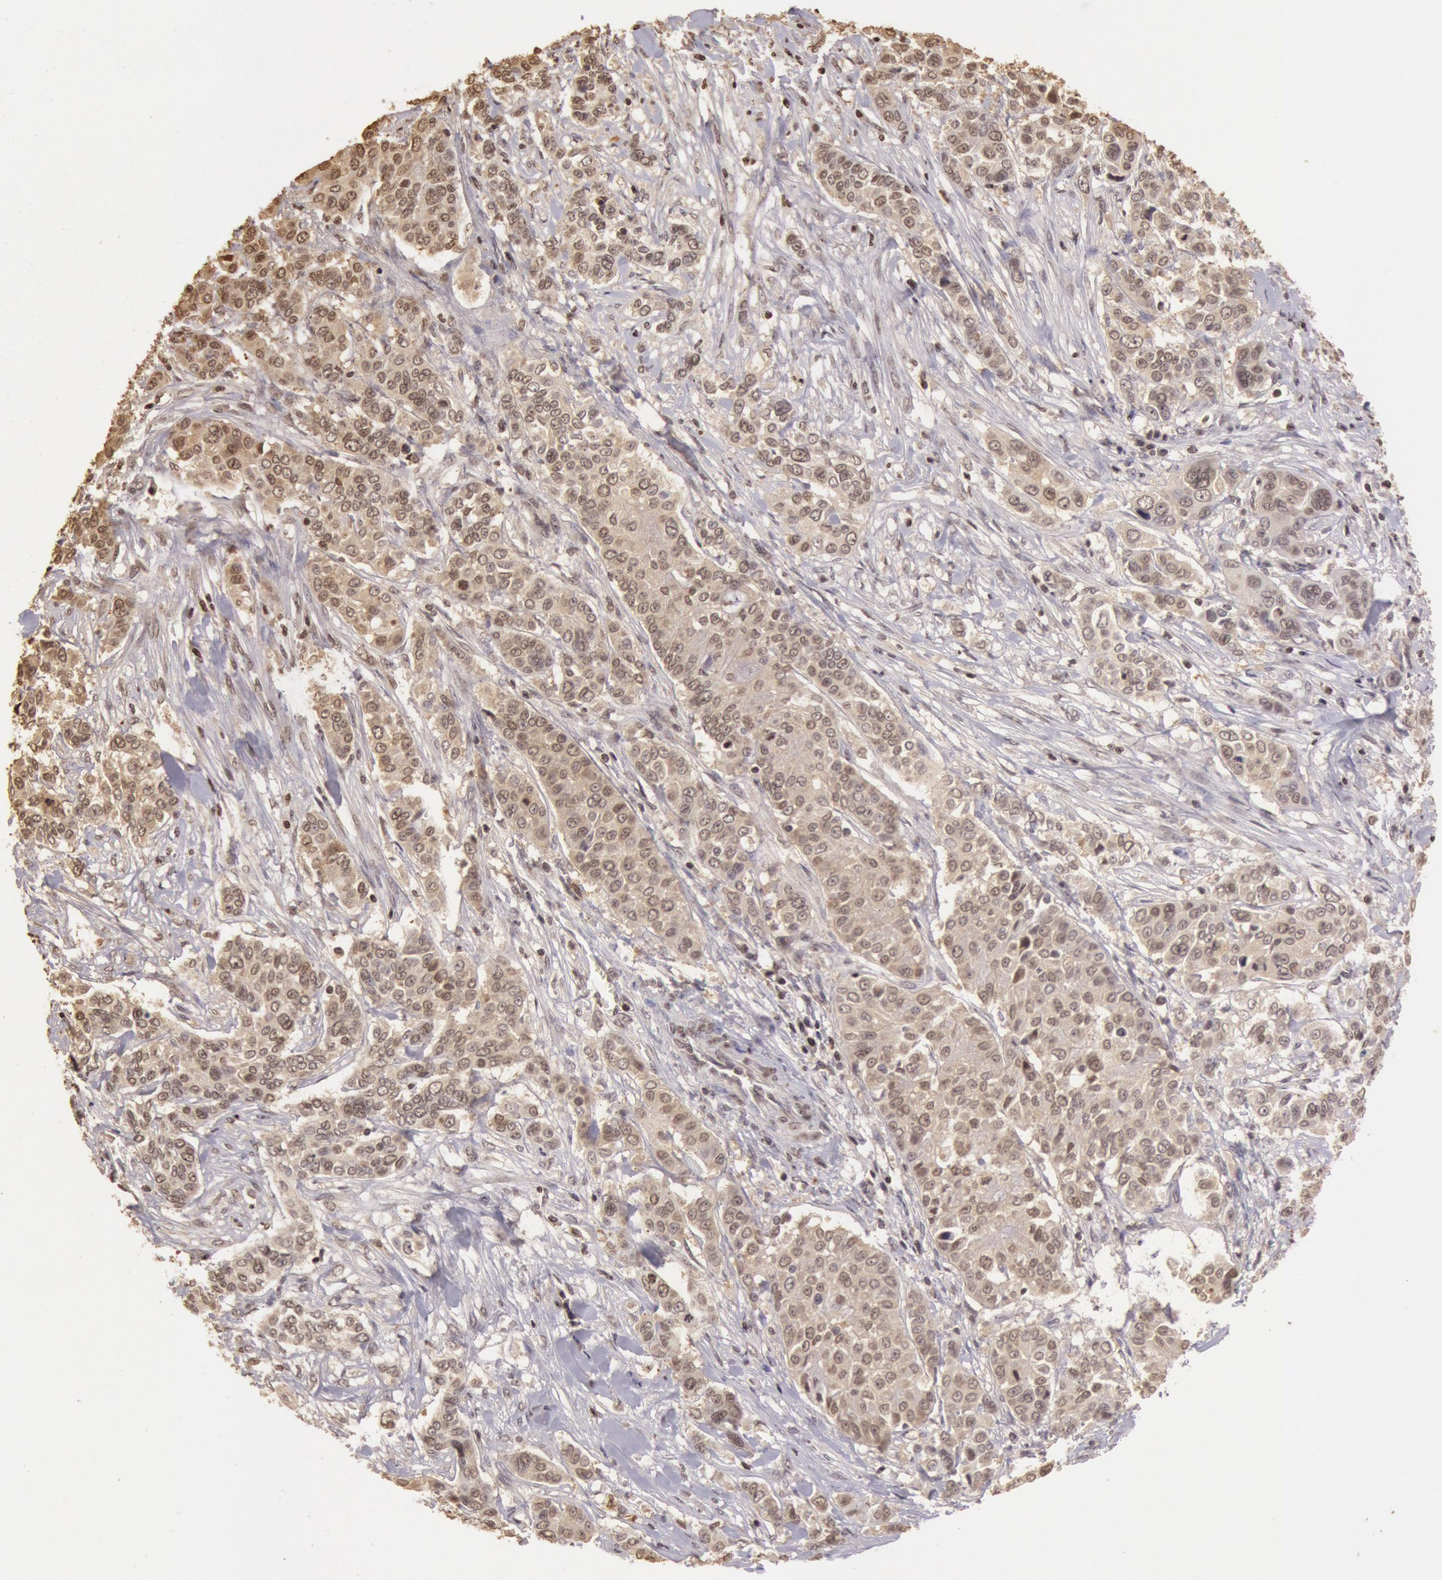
{"staining": {"intensity": "weak", "quantity": "25%-75%", "location": "cytoplasmic/membranous,nuclear"}, "tissue": "pancreatic cancer", "cell_type": "Tumor cells", "image_type": "cancer", "snomed": [{"axis": "morphology", "description": "Adenocarcinoma, NOS"}, {"axis": "topography", "description": "Pancreas"}], "caption": "IHC of human pancreatic adenocarcinoma displays low levels of weak cytoplasmic/membranous and nuclear positivity in approximately 25%-75% of tumor cells. The staining was performed using DAB (3,3'-diaminobenzidine), with brown indicating positive protein expression. Nuclei are stained blue with hematoxylin.", "gene": "SOD1", "patient": {"sex": "female", "age": 52}}